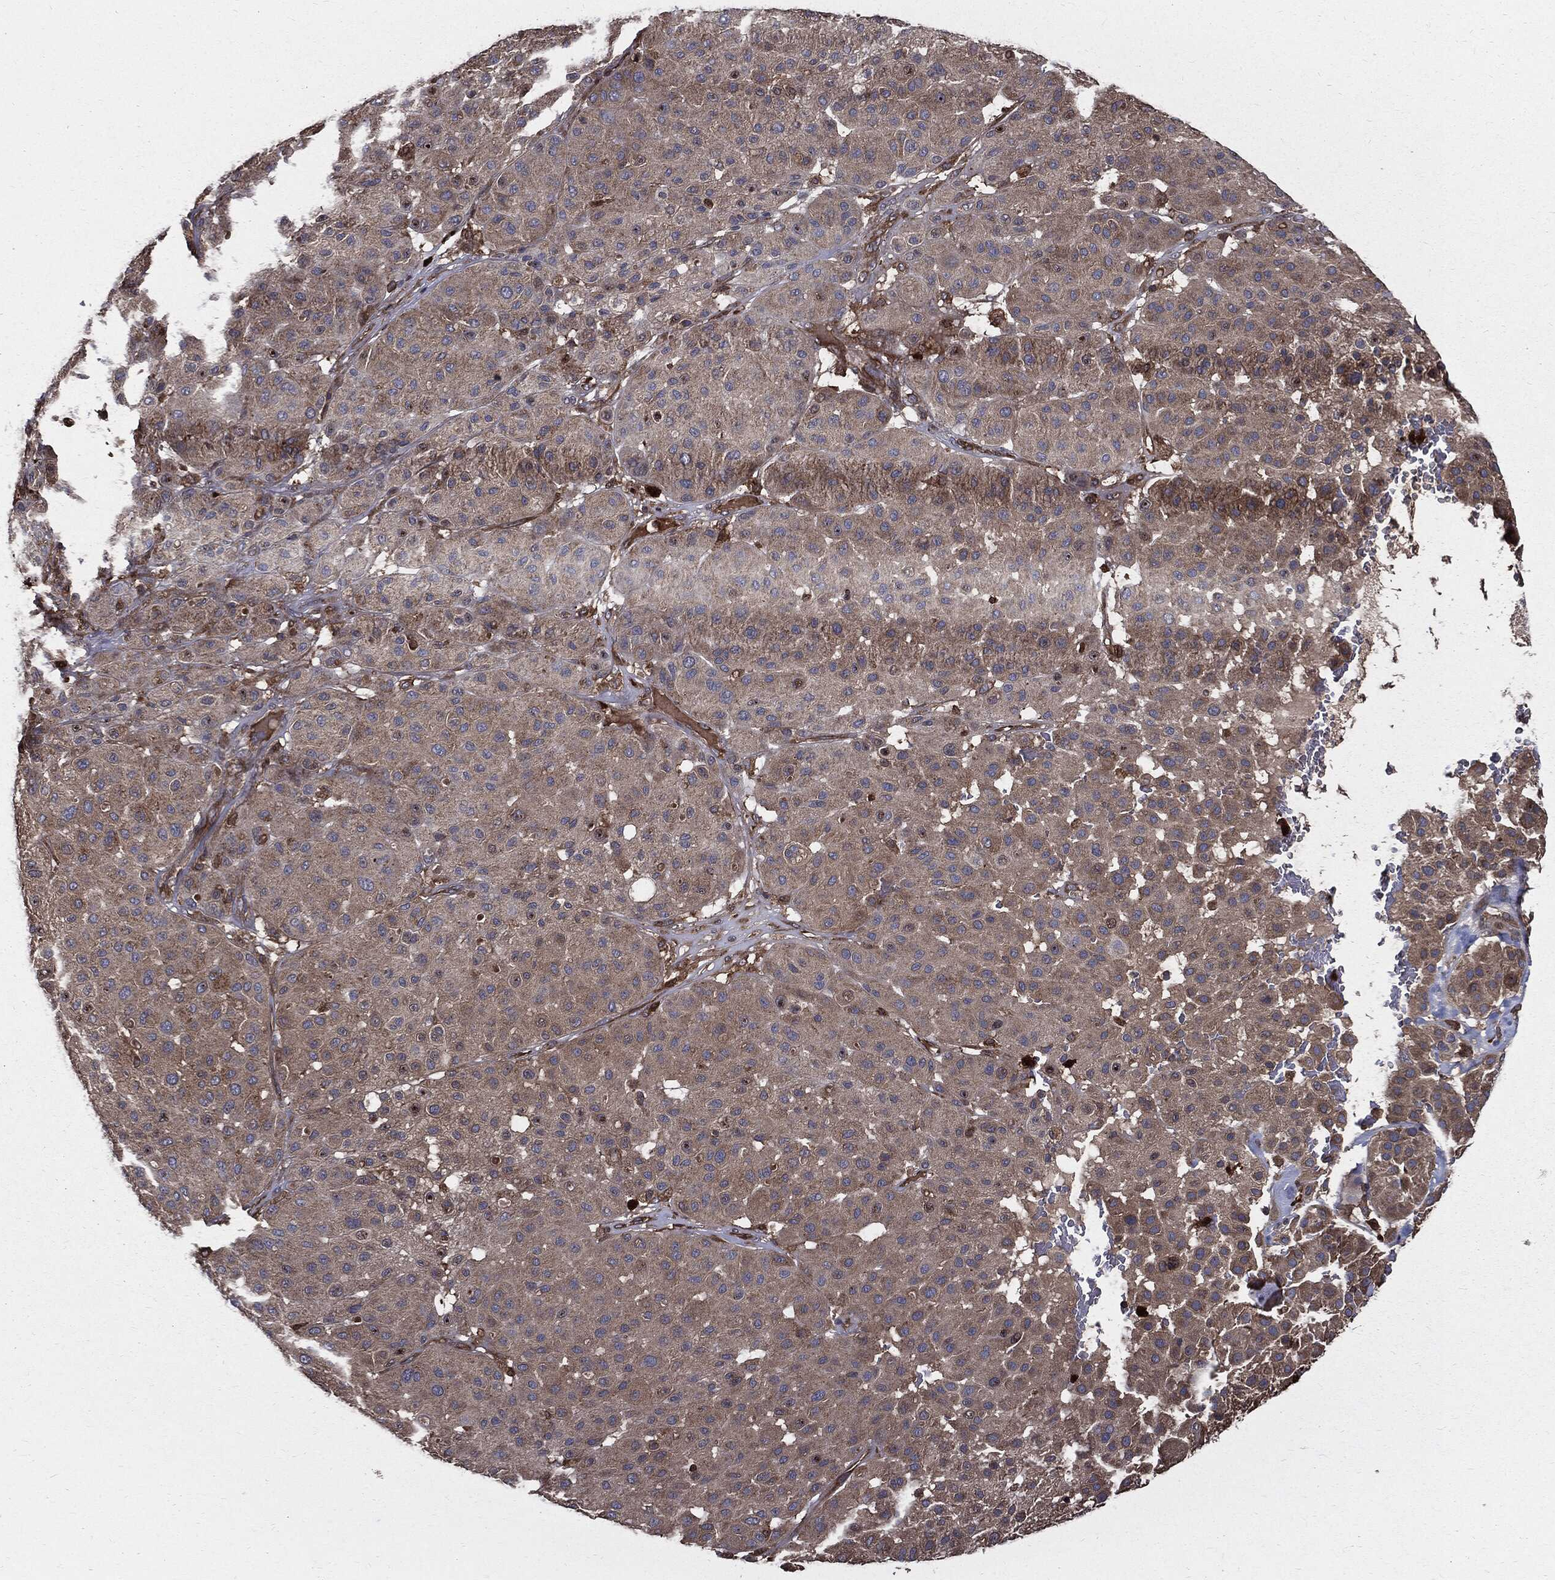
{"staining": {"intensity": "moderate", "quantity": "<25%", "location": "cytoplasmic/membranous"}, "tissue": "melanoma", "cell_type": "Tumor cells", "image_type": "cancer", "snomed": [{"axis": "morphology", "description": "Malignant melanoma, Metastatic site"}, {"axis": "topography", "description": "Smooth muscle"}], "caption": "Approximately <25% of tumor cells in malignant melanoma (metastatic site) demonstrate moderate cytoplasmic/membranous protein staining as visualized by brown immunohistochemical staining.", "gene": "PDCD6IP", "patient": {"sex": "male", "age": 41}}